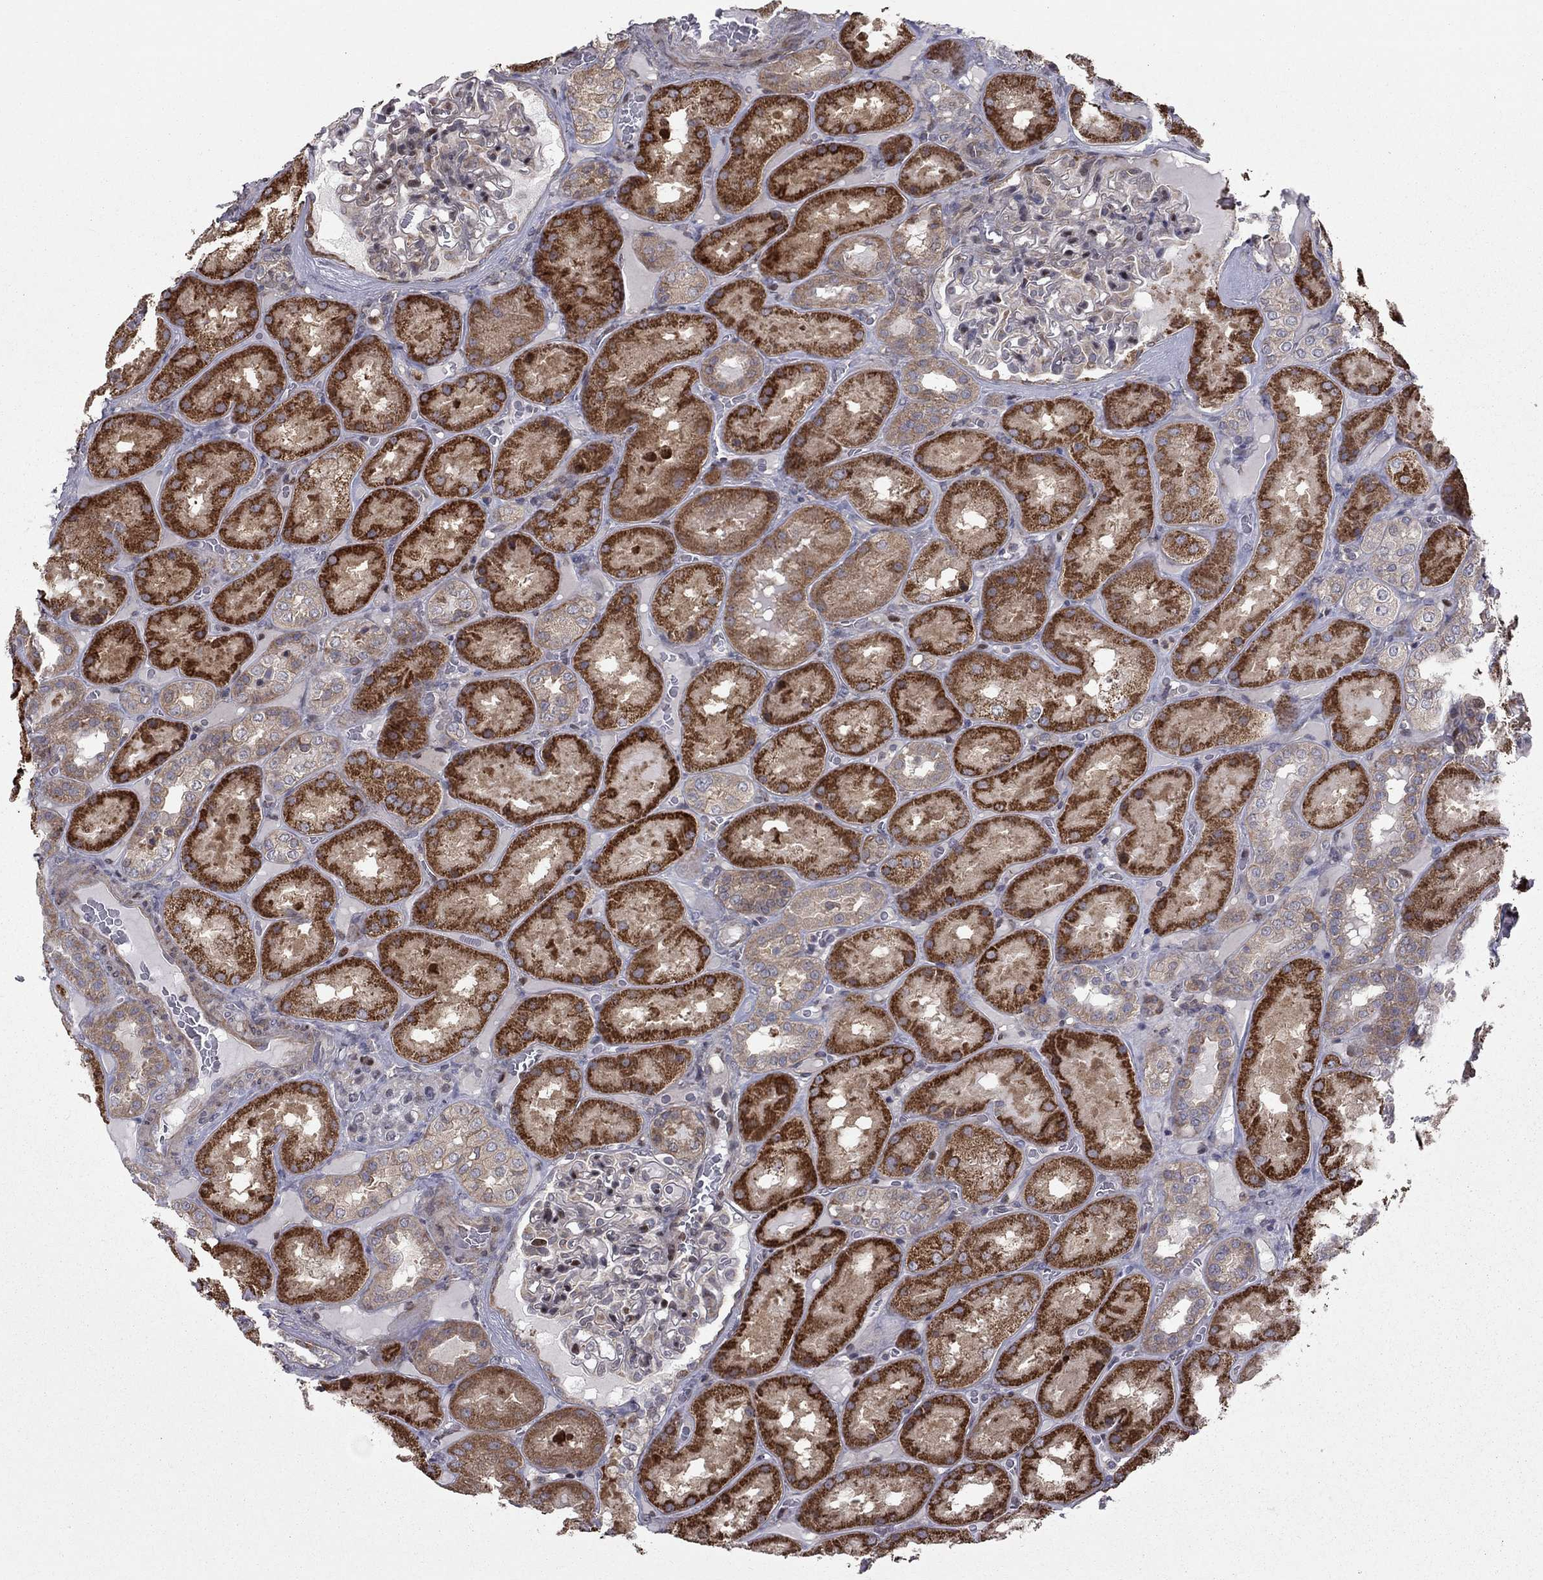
{"staining": {"intensity": "negative", "quantity": "none", "location": "none"}, "tissue": "kidney", "cell_type": "Cells in glomeruli", "image_type": "normal", "snomed": [{"axis": "morphology", "description": "Normal tissue, NOS"}, {"axis": "topography", "description": "Kidney"}], "caption": "Immunohistochemistry photomicrograph of unremarkable kidney: kidney stained with DAB exhibits no significant protein staining in cells in glomeruli. (DAB IHC visualized using brightfield microscopy, high magnification).", "gene": "DUSP7", "patient": {"sex": "male", "age": 73}}